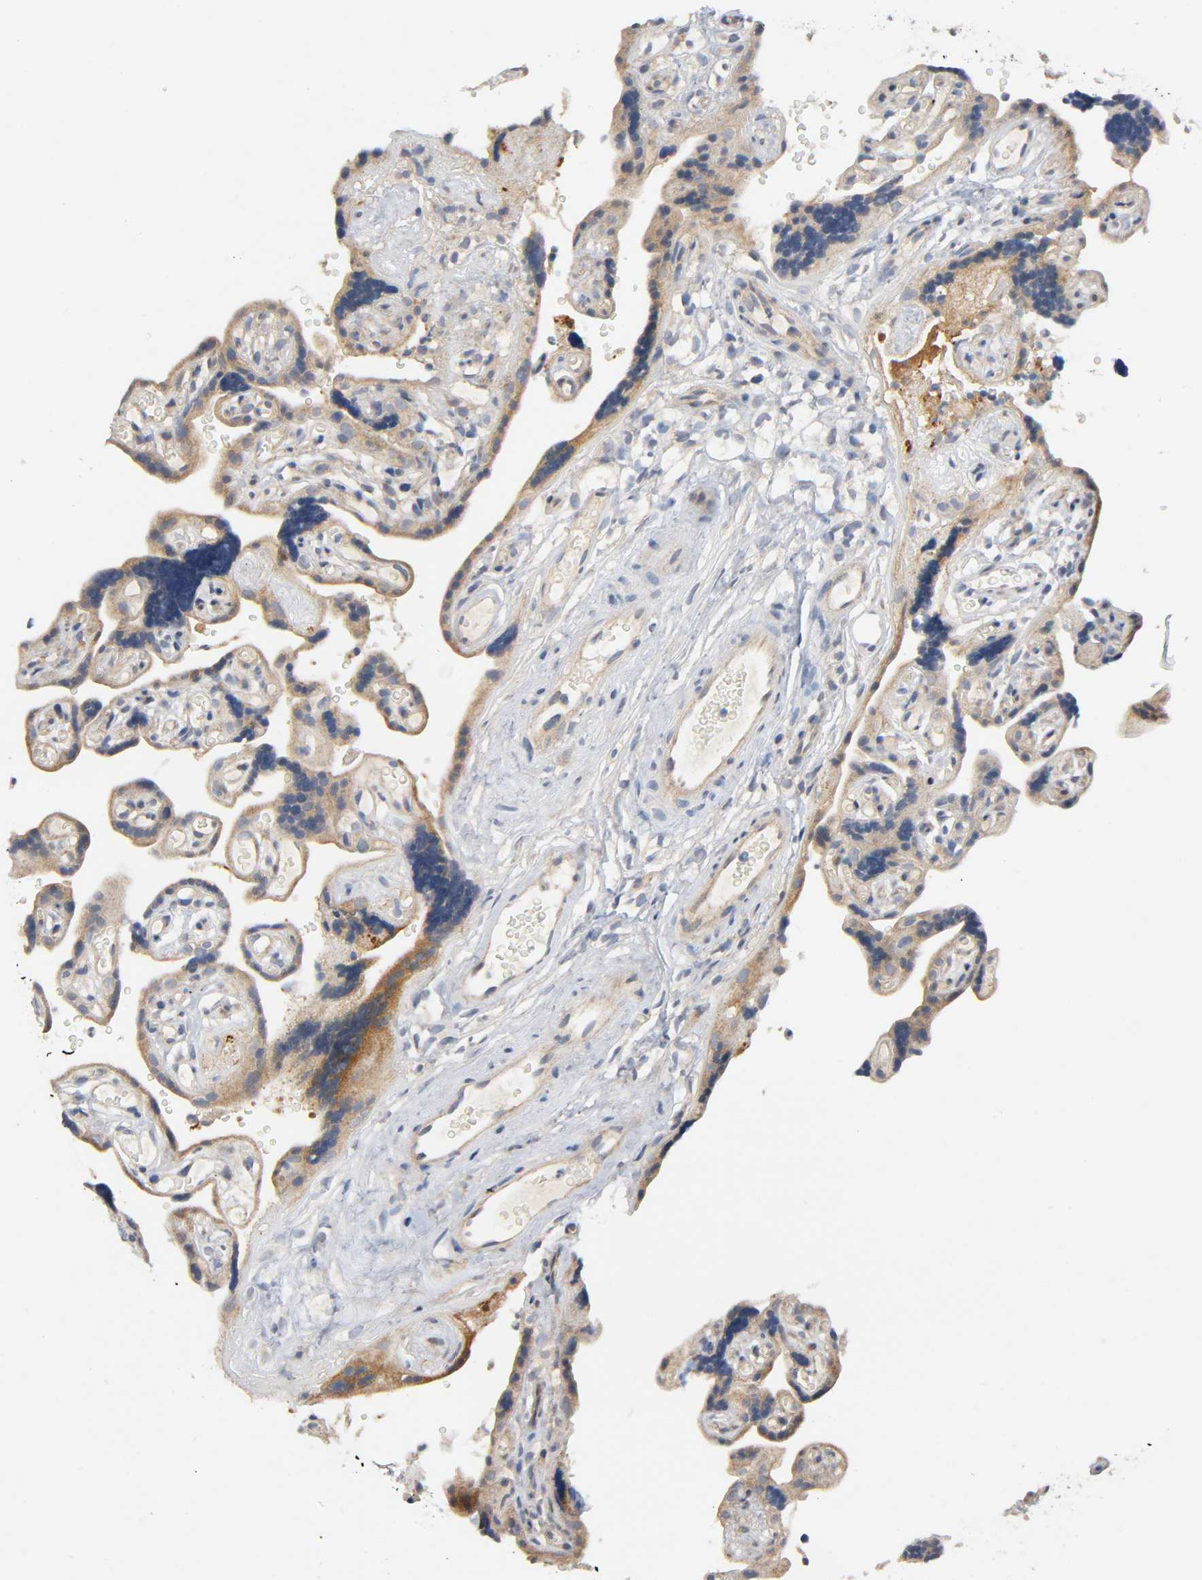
{"staining": {"intensity": "moderate", "quantity": ">75%", "location": "cytoplasmic/membranous"}, "tissue": "placenta", "cell_type": "Trophoblastic cells", "image_type": "normal", "snomed": [{"axis": "morphology", "description": "Normal tissue, NOS"}, {"axis": "topography", "description": "Placenta"}], "caption": "Placenta stained with DAB (3,3'-diaminobenzidine) IHC shows medium levels of moderate cytoplasmic/membranous positivity in about >75% of trophoblastic cells.", "gene": "HDAC6", "patient": {"sex": "female", "age": 30}}